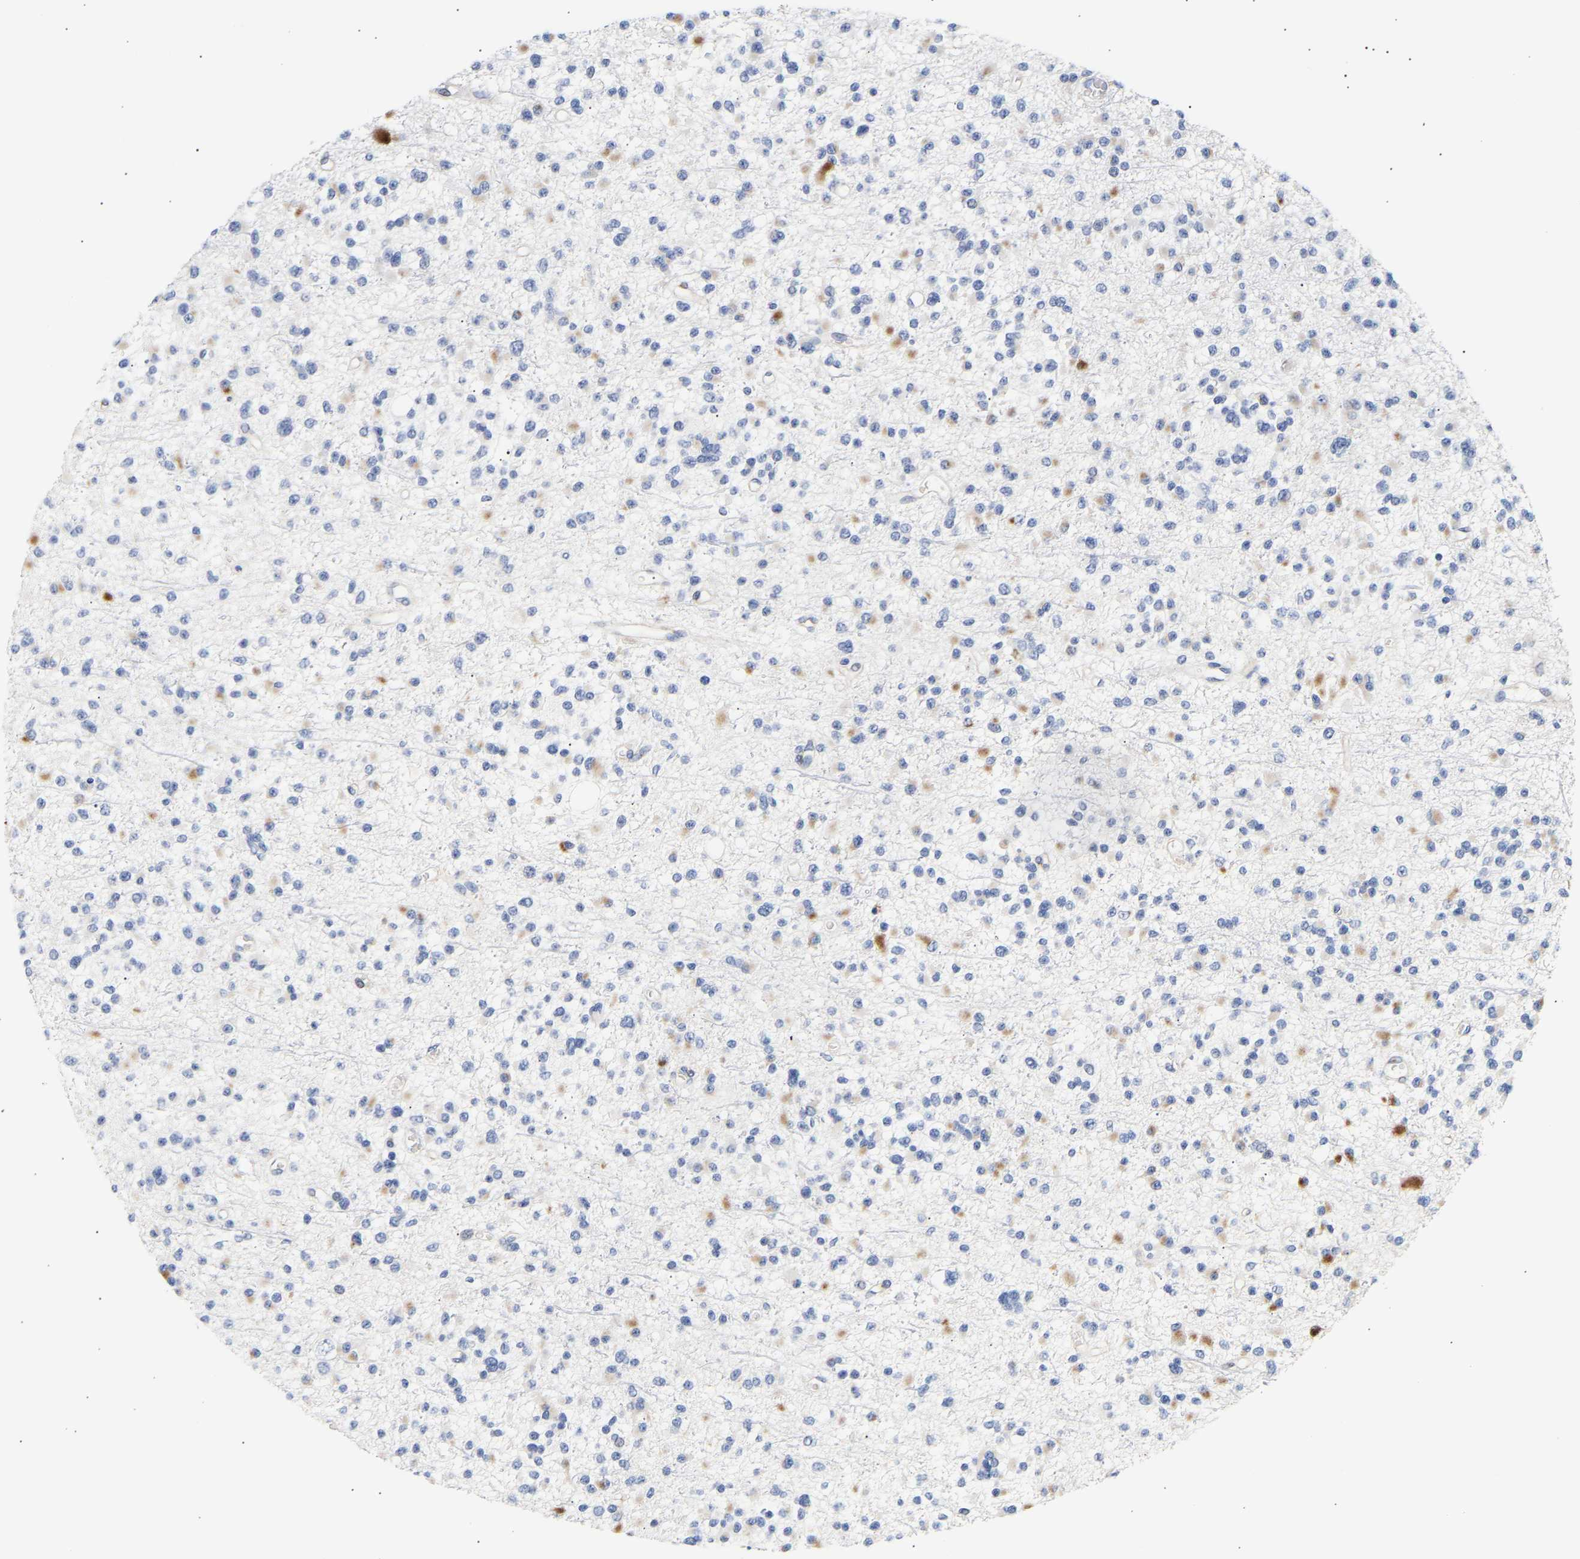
{"staining": {"intensity": "moderate", "quantity": "<25%", "location": "cytoplasmic/membranous"}, "tissue": "glioma", "cell_type": "Tumor cells", "image_type": "cancer", "snomed": [{"axis": "morphology", "description": "Glioma, malignant, Low grade"}, {"axis": "topography", "description": "Brain"}], "caption": "IHC photomicrograph of neoplastic tissue: human glioma stained using IHC demonstrates low levels of moderate protein expression localized specifically in the cytoplasmic/membranous of tumor cells, appearing as a cytoplasmic/membranous brown color.", "gene": "IGFBP7", "patient": {"sex": "female", "age": 22}}